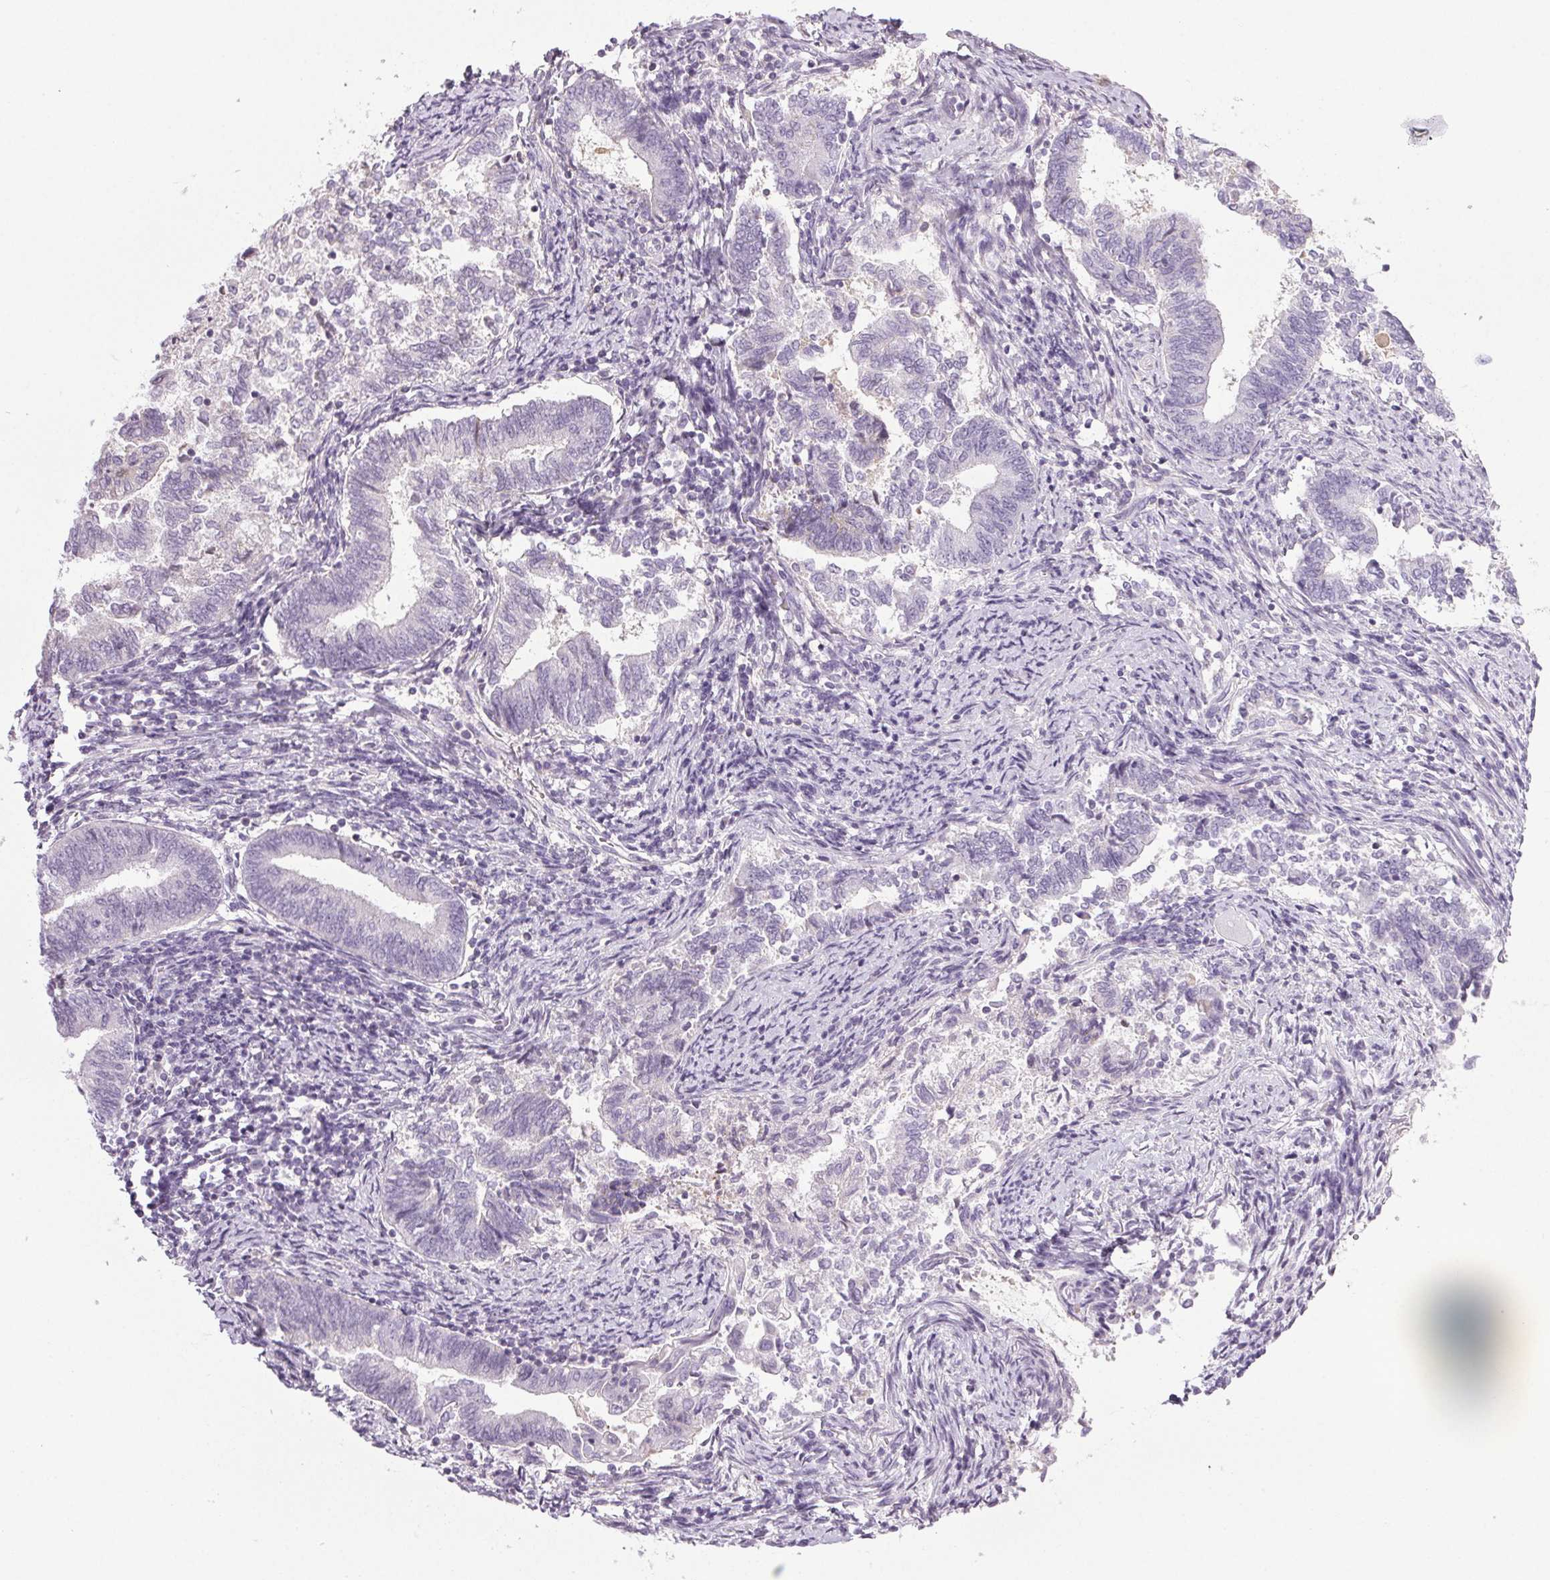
{"staining": {"intensity": "negative", "quantity": "none", "location": "none"}, "tissue": "endometrial cancer", "cell_type": "Tumor cells", "image_type": "cancer", "snomed": [{"axis": "morphology", "description": "Adenocarcinoma, NOS"}, {"axis": "topography", "description": "Endometrium"}], "caption": "DAB (3,3'-diaminobenzidine) immunohistochemical staining of endometrial adenocarcinoma exhibits no significant staining in tumor cells.", "gene": "COL7A1", "patient": {"sex": "female", "age": 65}}